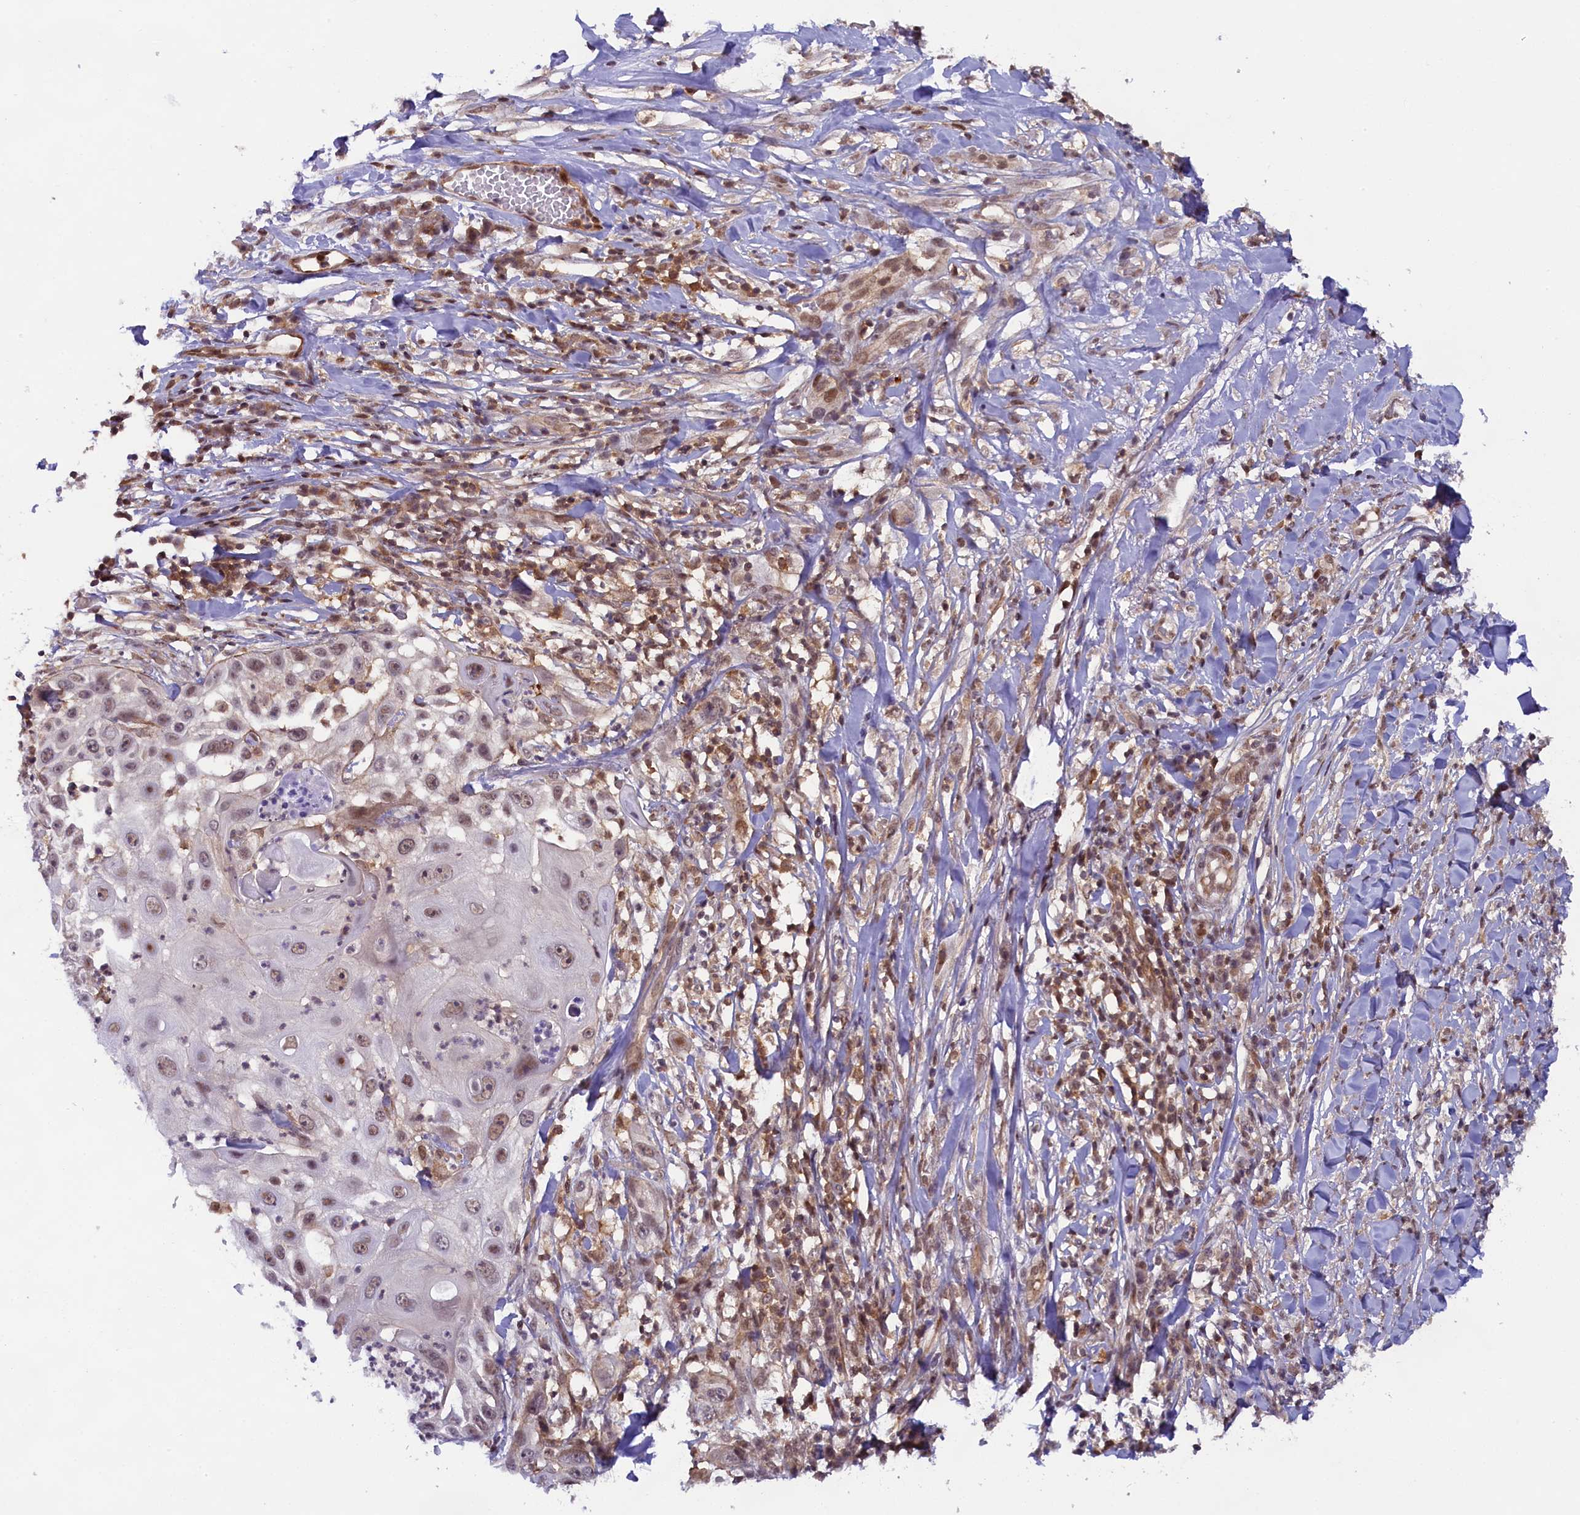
{"staining": {"intensity": "weak", "quantity": "<25%", "location": "nuclear"}, "tissue": "skin cancer", "cell_type": "Tumor cells", "image_type": "cancer", "snomed": [{"axis": "morphology", "description": "Squamous cell carcinoma, NOS"}, {"axis": "topography", "description": "Skin"}], "caption": "The immunohistochemistry (IHC) micrograph has no significant staining in tumor cells of squamous cell carcinoma (skin) tissue. (DAB (3,3'-diaminobenzidine) immunohistochemistry (IHC), high magnification).", "gene": "FCHO1", "patient": {"sex": "female", "age": 44}}